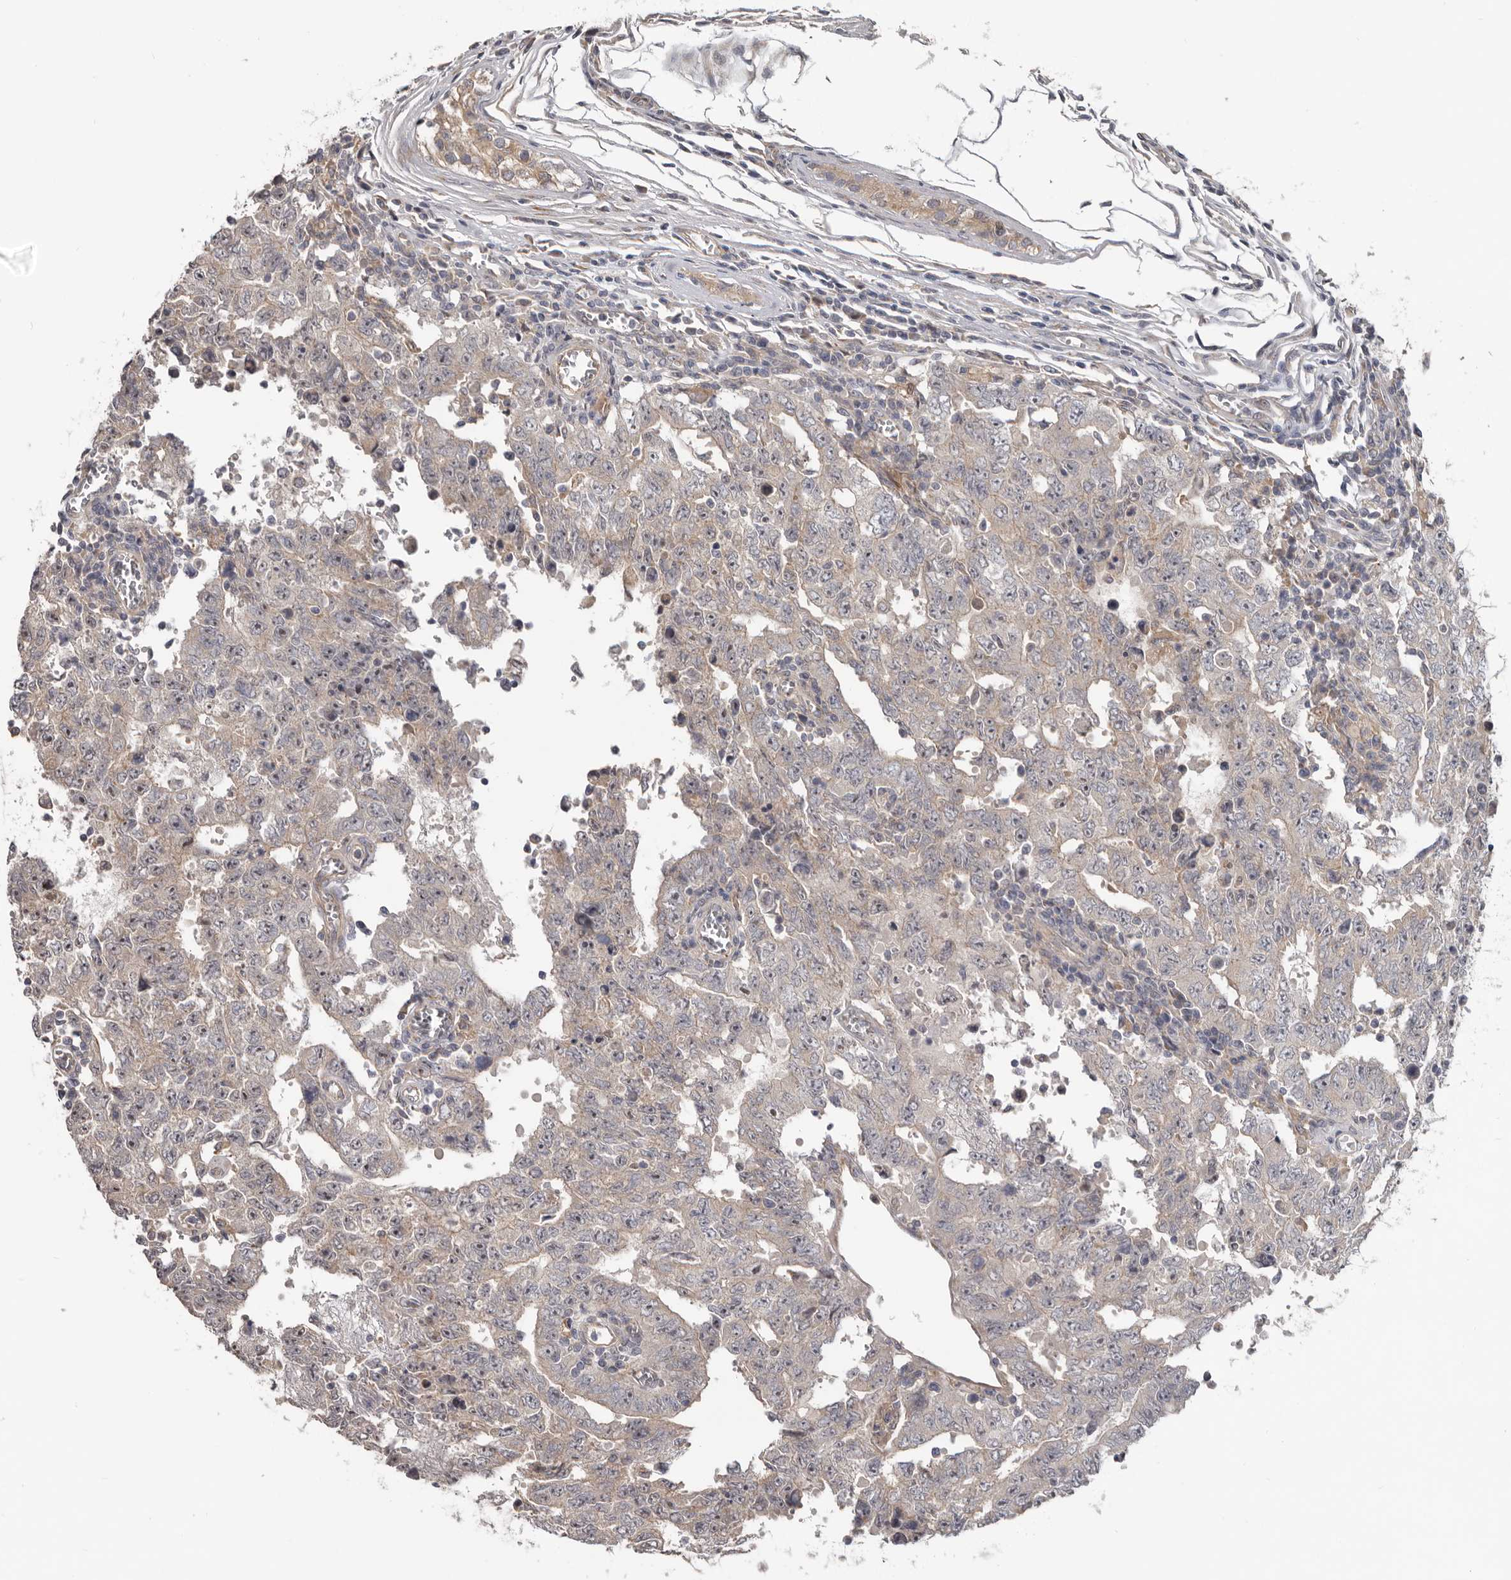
{"staining": {"intensity": "moderate", "quantity": "<25%", "location": "cytoplasmic/membranous,nuclear"}, "tissue": "testis cancer", "cell_type": "Tumor cells", "image_type": "cancer", "snomed": [{"axis": "morphology", "description": "Carcinoma, Embryonal, NOS"}, {"axis": "topography", "description": "Testis"}], "caption": "Immunohistochemical staining of testis embryonal carcinoma demonstrates low levels of moderate cytoplasmic/membranous and nuclear protein staining in approximately <25% of tumor cells.", "gene": "HINT3", "patient": {"sex": "male", "age": 26}}